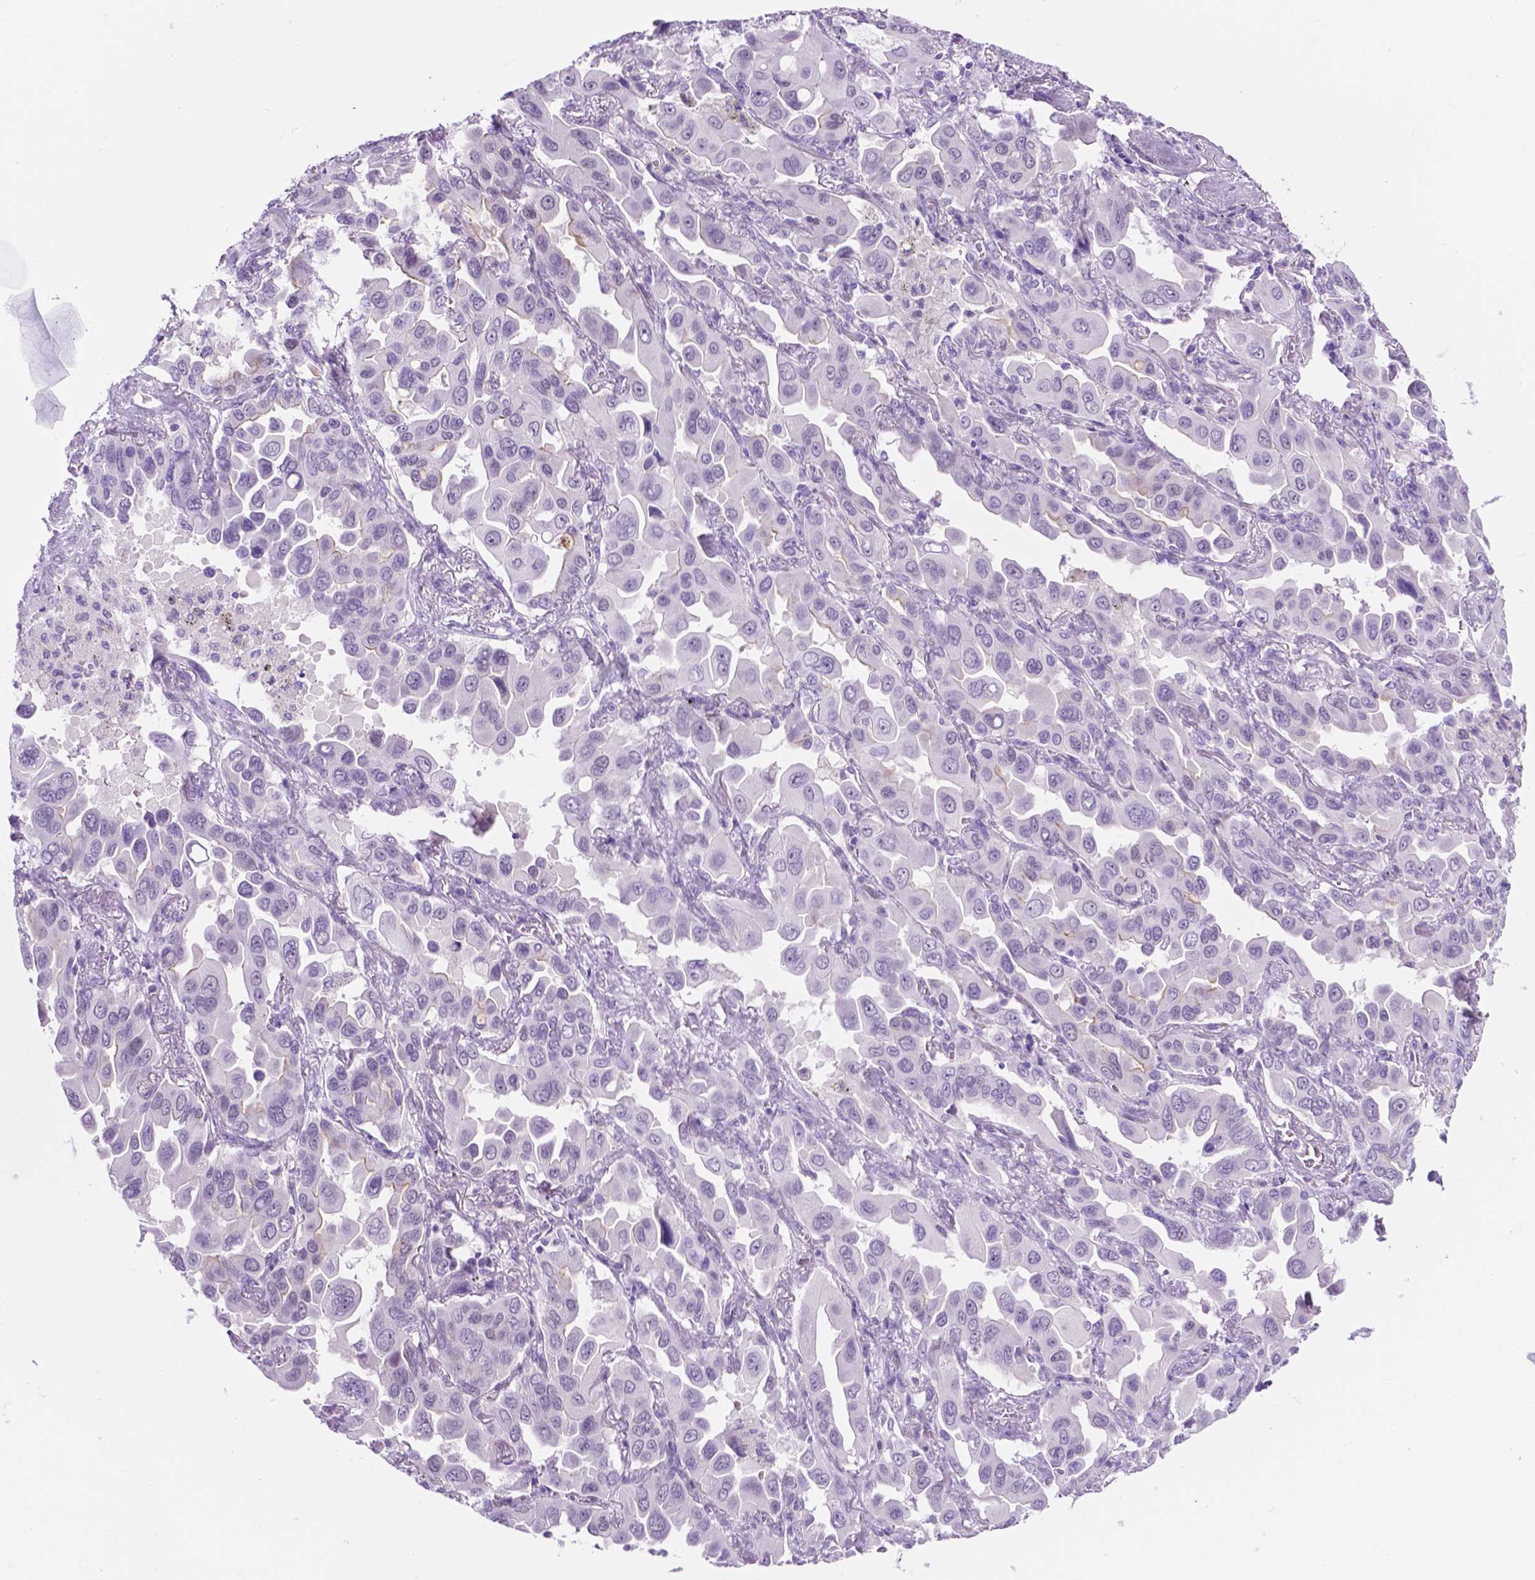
{"staining": {"intensity": "negative", "quantity": "none", "location": "none"}, "tissue": "lung cancer", "cell_type": "Tumor cells", "image_type": "cancer", "snomed": [{"axis": "morphology", "description": "Adenocarcinoma, NOS"}, {"axis": "topography", "description": "Lung"}], "caption": "The histopathology image reveals no significant expression in tumor cells of lung adenocarcinoma. (DAB (3,3'-diaminobenzidine) immunohistochemistry with hematoxylin counter stain).", "gene": "ACY3", "patient": {"sex": "male", "age": 64}}